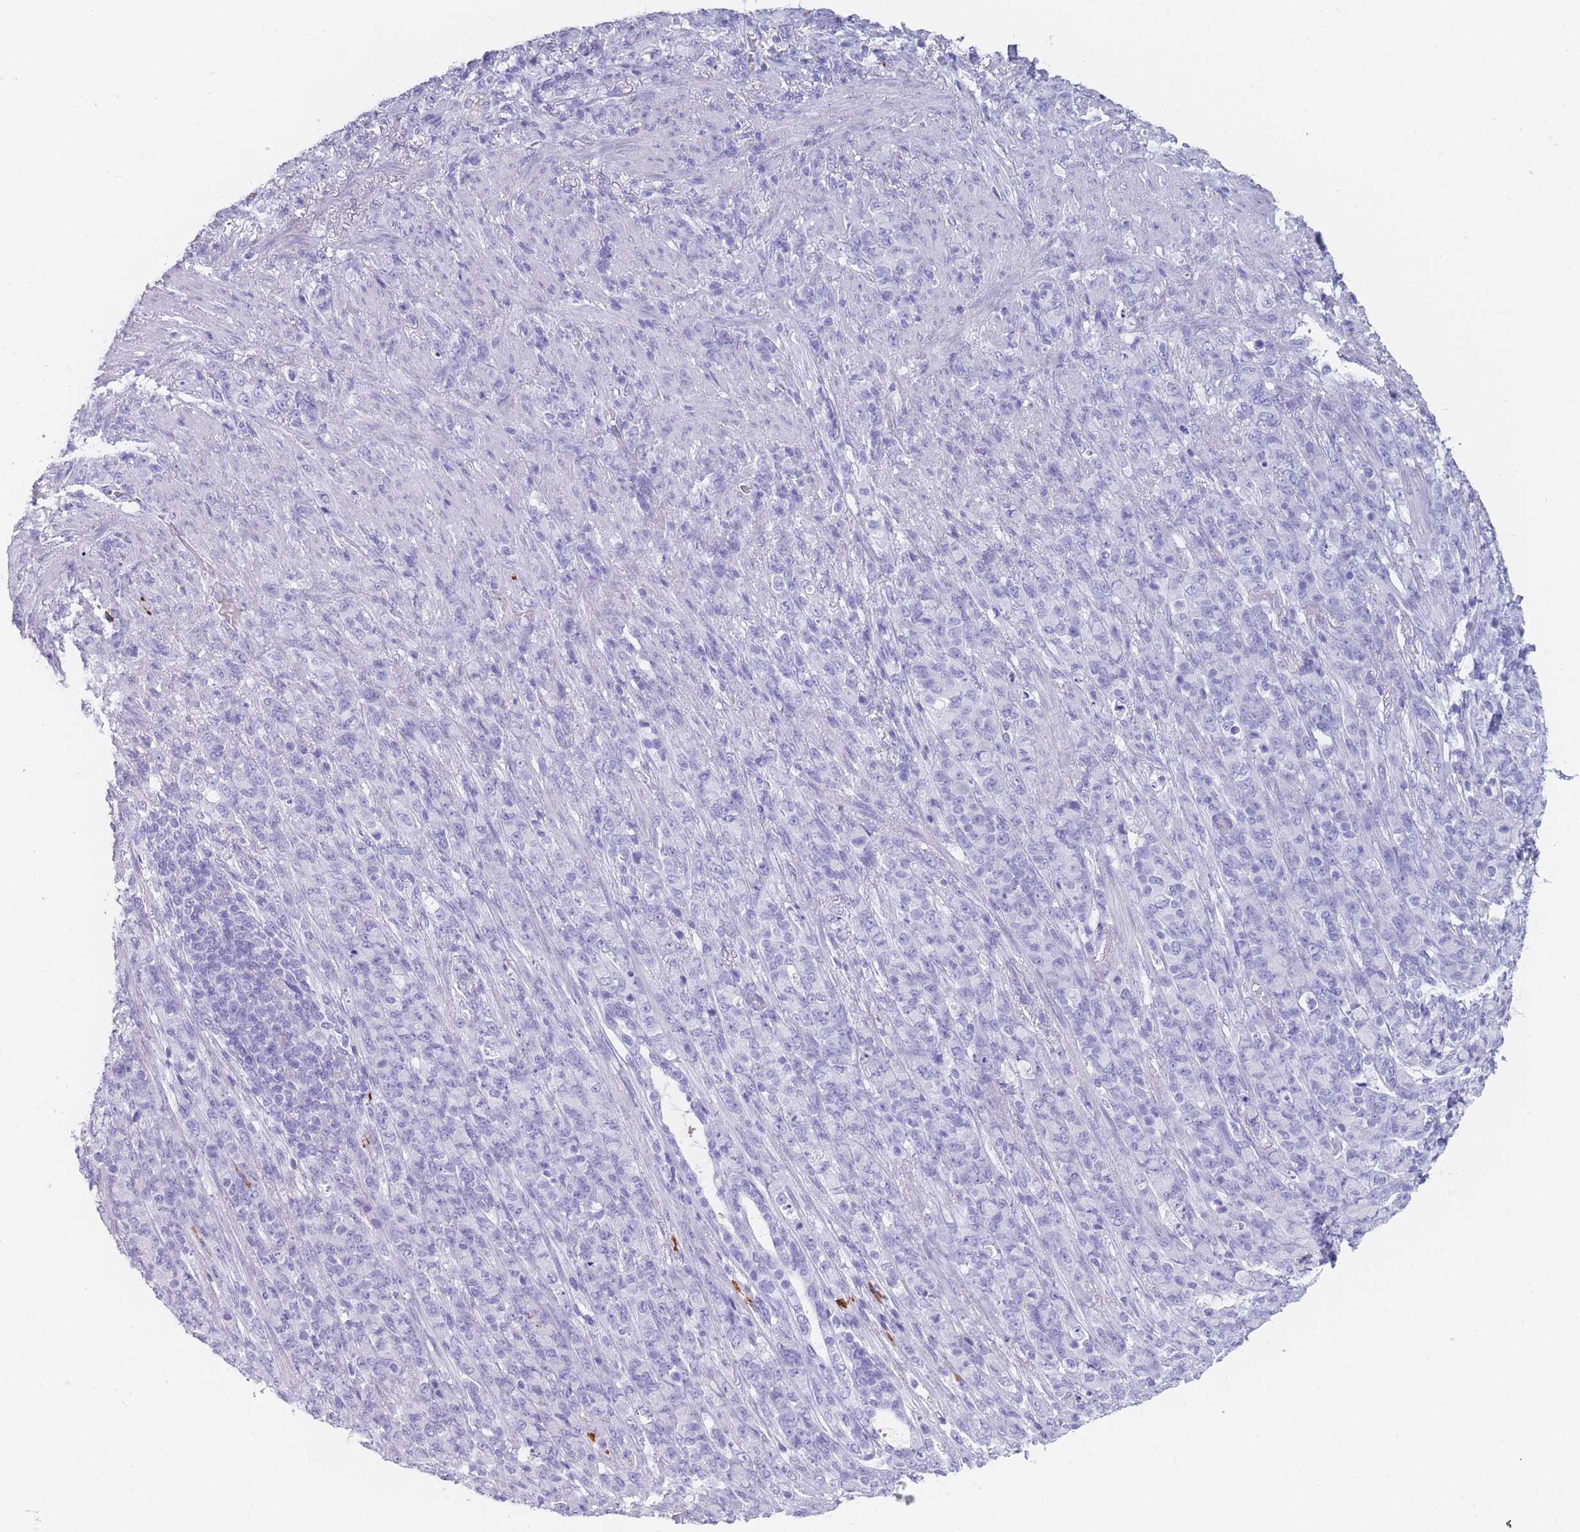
{"staining": {"intensity": "negative", "quantity": "none", "location": "none"}, "tissue": "stomach cancer", "cell_type": "Tumor cells", "image_type": "cancer", "snomed": [{"axis": "morphology", "description": "Adenocarcinoma, NOS"}, {"axis": "topography", "description": "Stomach"}], "caption": "Tumor cells are negative for protein expression in human stomach cancer (adenocarcinoma).", "gene": "TNFSF11", "patient": {"sex": "female", "age": 79}}